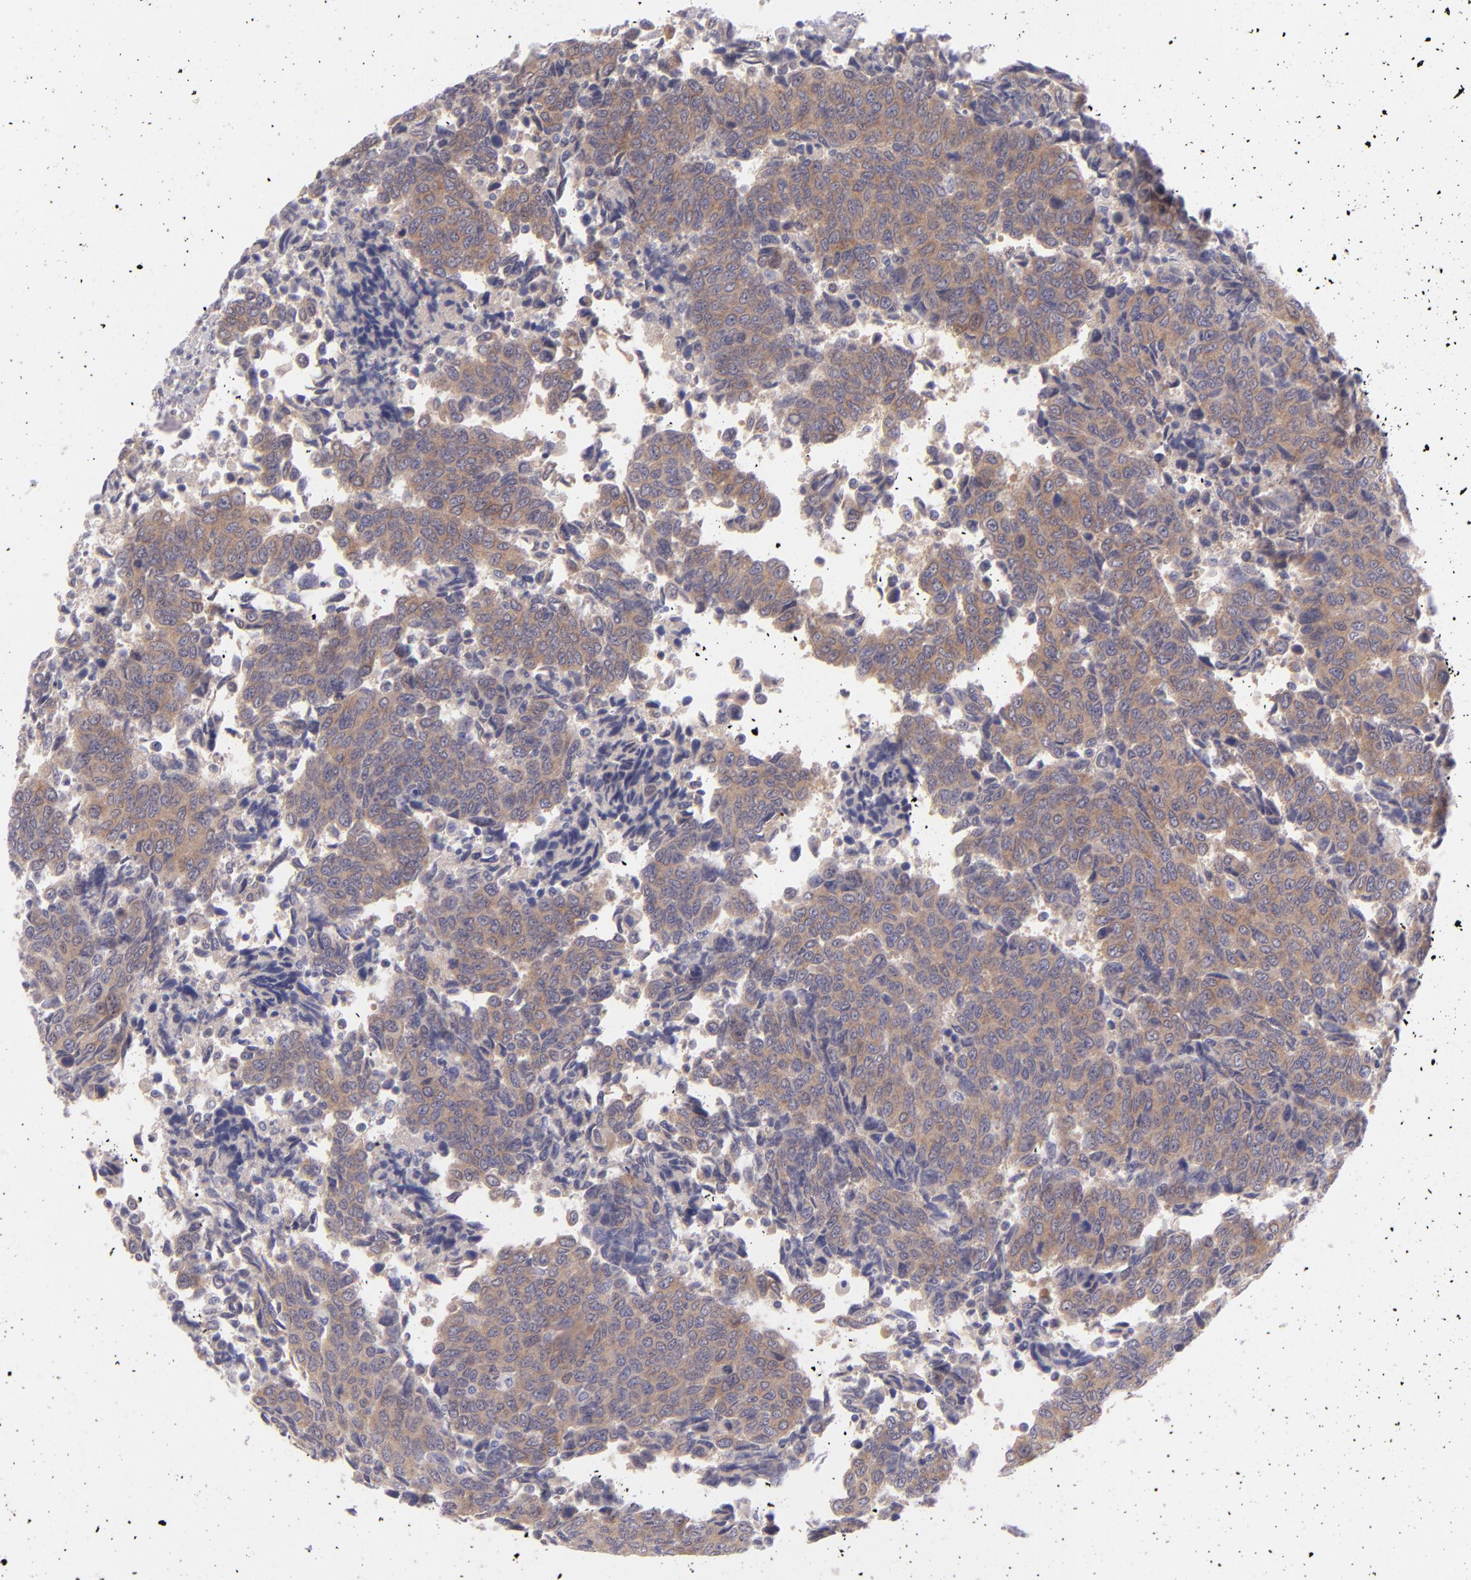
{"staining": {"intensity": "moderate", "quantity": ">75%", "location": "cytoplasmic/membranous"}, "tissue": "urothelial cancer", "cell_type": "Tumor cells", "image_type": "cancer", "snomed": [{"axis": "morphology", "description": "Urothelial carcinoma, High grade"}, {"axis": "topography", "description": "Urinary bladder"}], "caption": "Brown immunohistochemical staining in human urothelial cancer reveals moderate cytoplasmic/membranous staining in approximately >75% of tumor cells. (brown staining indicates protein expression, while blue staining denotes nuclei).", "gene": "SH2D4A", "patient": {"sex": "male", "age": 86}}